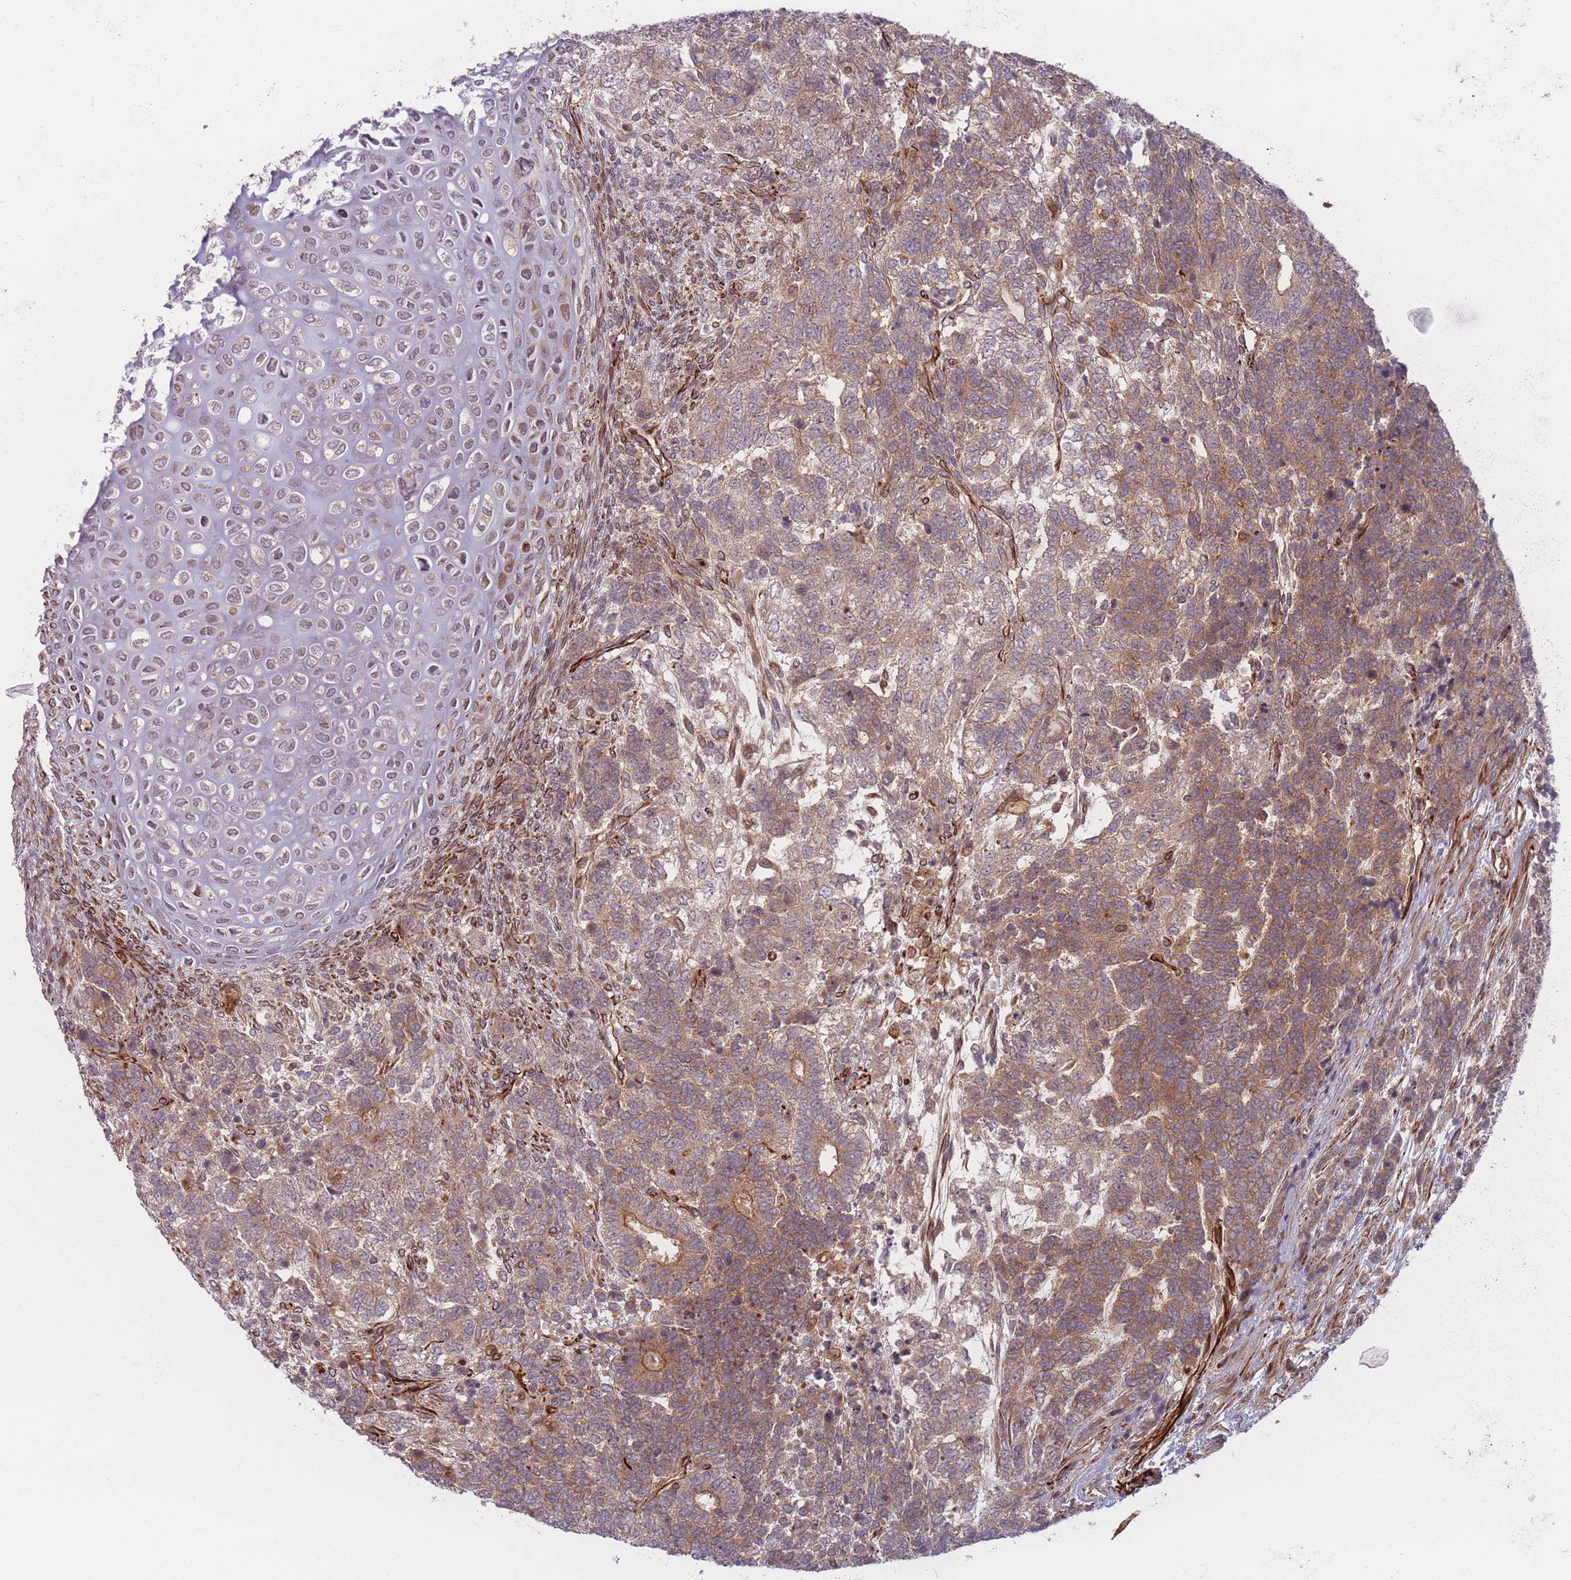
{"staining": {"intensity": "moderate", "quantity": "25%-75%", "location": "cytoplasmic/membranous"}, "tissue": "testis cancer", "cell_type": "Tumor cells", "image_type": "cancer", "snomed": [{"axis": "morphology", "description": "Carcinoma, Embryonal, NOS"}, {"axis": "topography", "description": "Testis"}], "caption": "A brown stain labels moderate cytoplasmic/membranous staining of a protein in testis cancer tumor cells.", "gene": "EEF1AKMT2", "patient": {"sex": "male", "age": 23}}